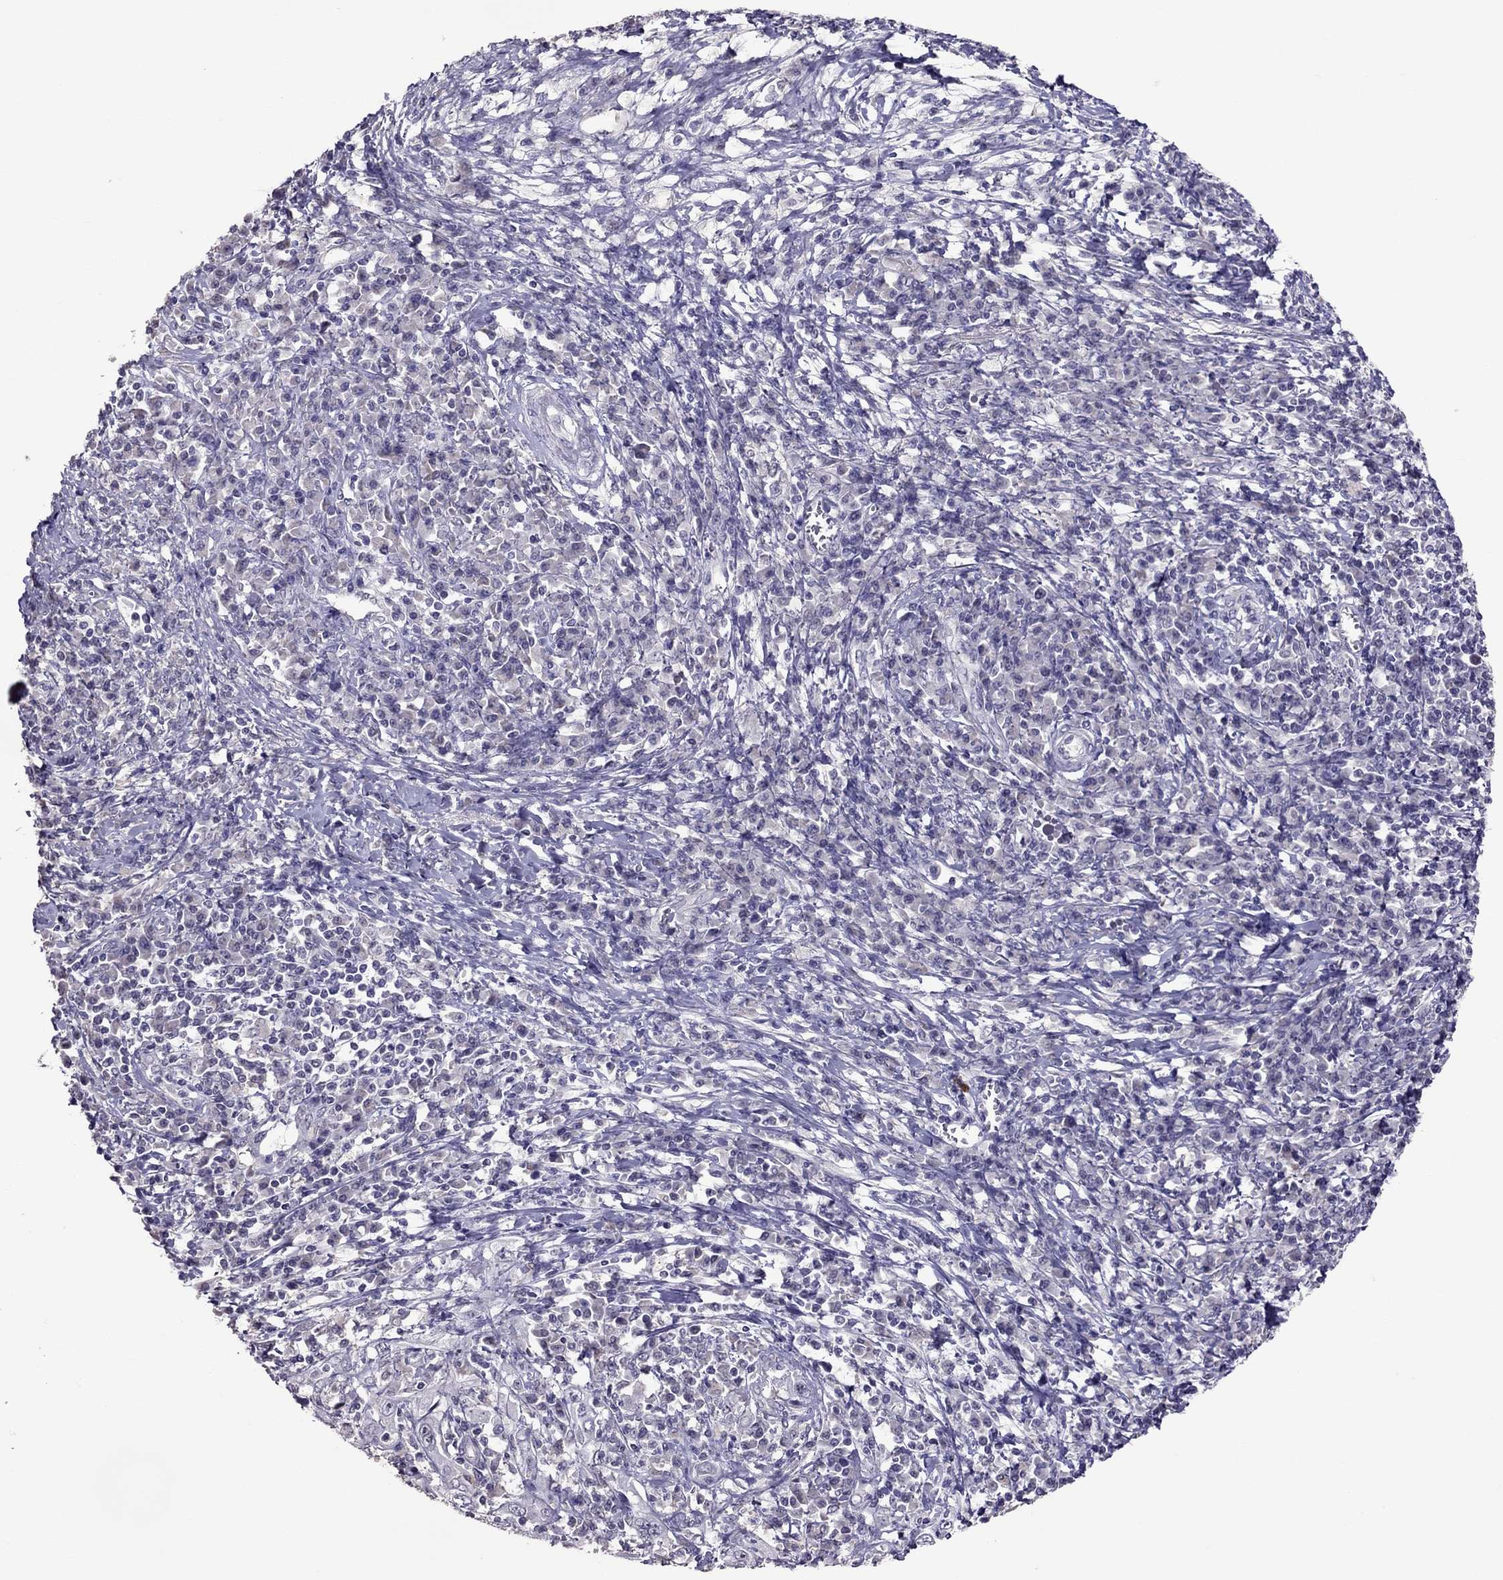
{"staining": {"intensity": "negative", "quantity": "none", "location": "none"}, "tissue": "cervical cancer", "cell_type": "Tumor cells", "image_type": "cancer", "snomed": [{"axis": "morphology", "description": "Squamous cell carcinoma, NOS"}, {"axis": "topography", "description": "Cervix"}], "caption": "IHC of cervical cancer (squamous cell carcinoma) demonstrates no expression in tumor cells. (Stains: DAB (3,3'-diaminobenzidine) immunohistochemistry with hematoxylin counter stain, Microscopy: brightfield microscopy at high magnification).", "gene": "LRRC46", "patient": {"sex": "female", "age": 46}}